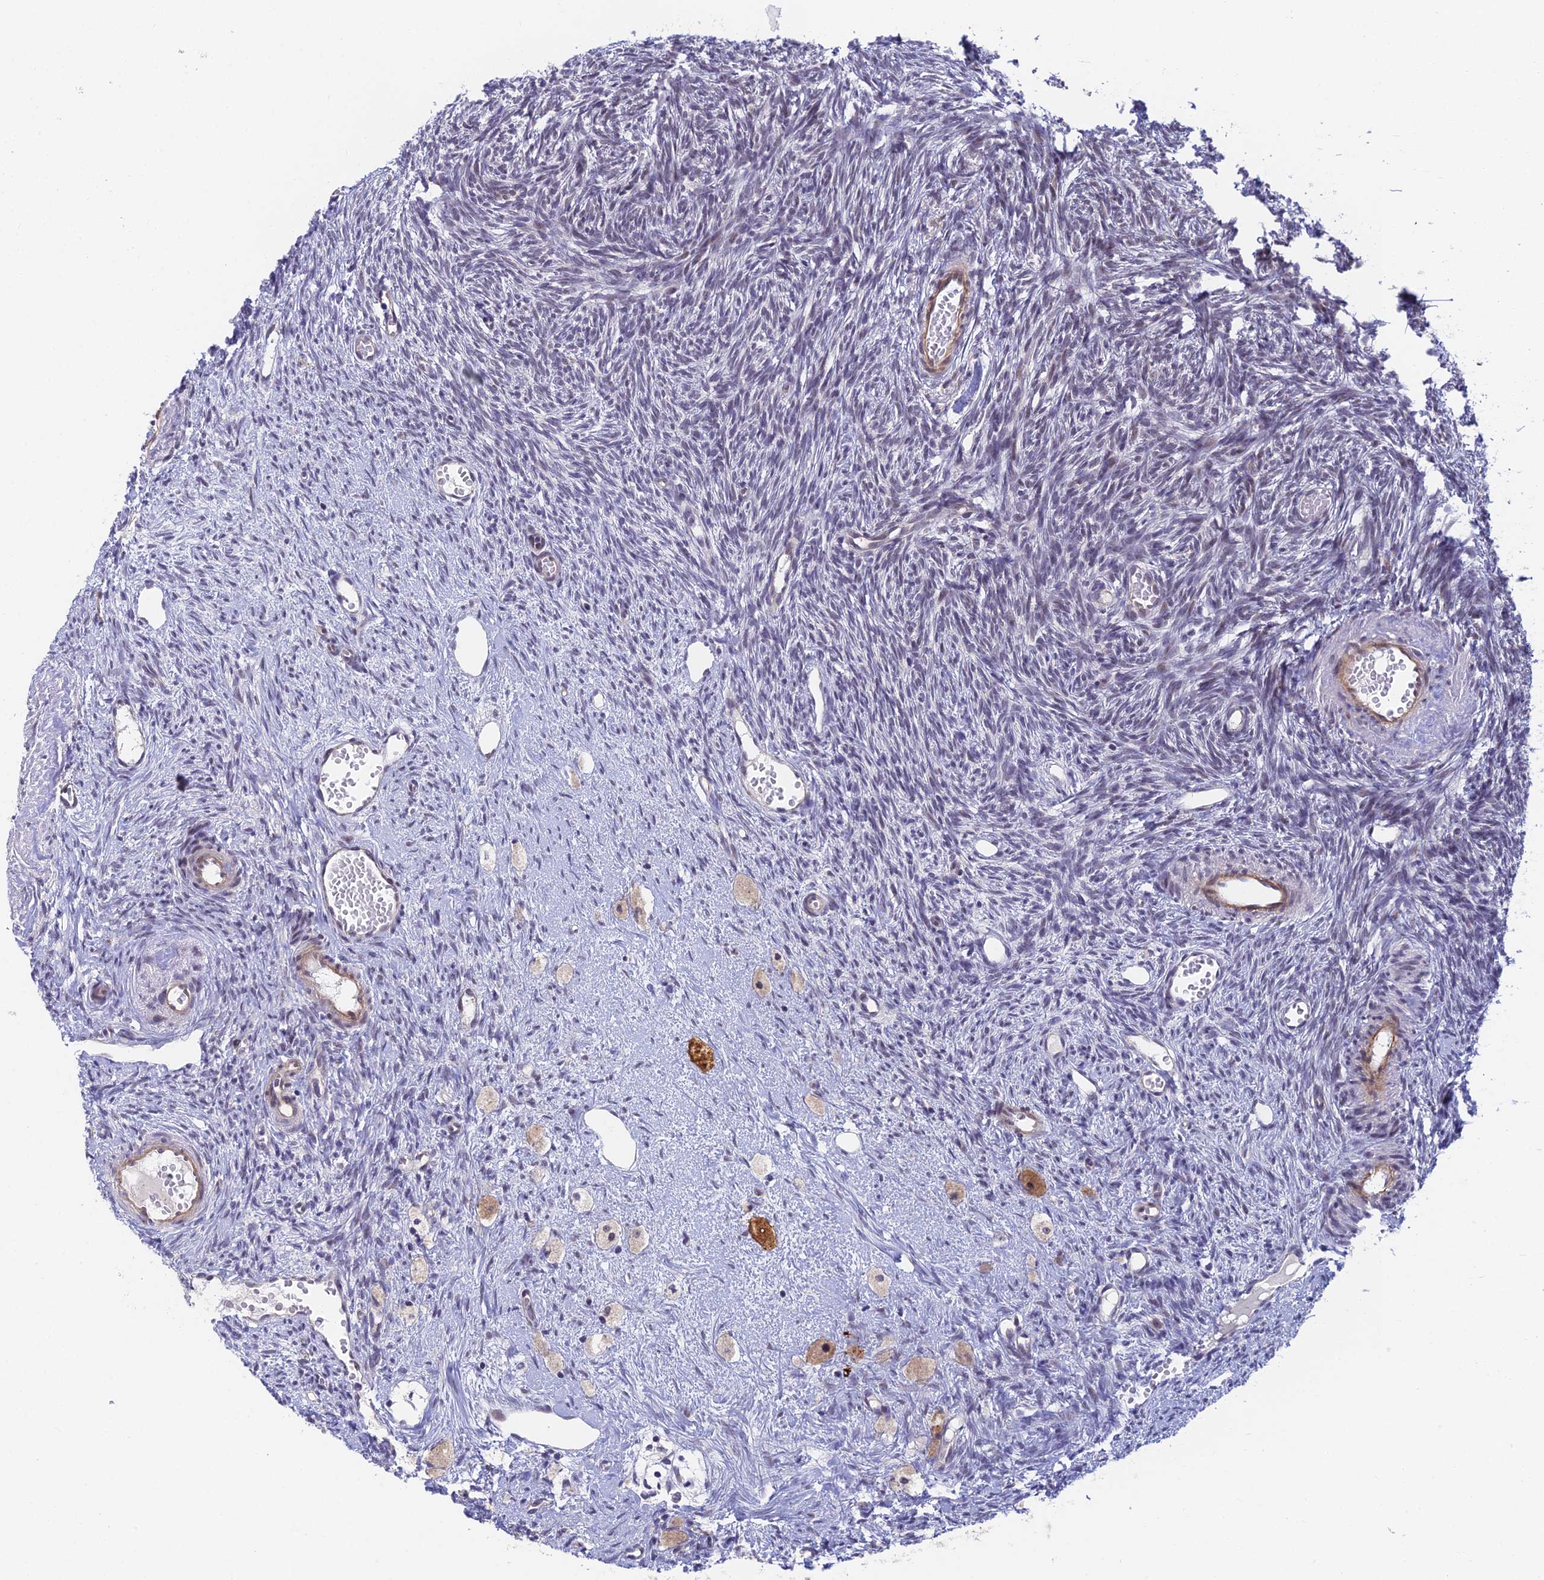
{"staining": {"intensity": "negative", "quantity": "none", "location": "none"}, "tissue": "ovary", "cell_type": "Follicle cells", "image_type": "normal", "snomed": [{"axis": "morphology", "description": "Normal tissue, NOS"}, {"axis": "topography", "description": "Ovary"}], "caption": "Immunohistochemical staining of benign ovary reveals no significant positivity in follicle cells.", "gene": "NSMCE1", "patient": {"sex": "female", "age": 51}}